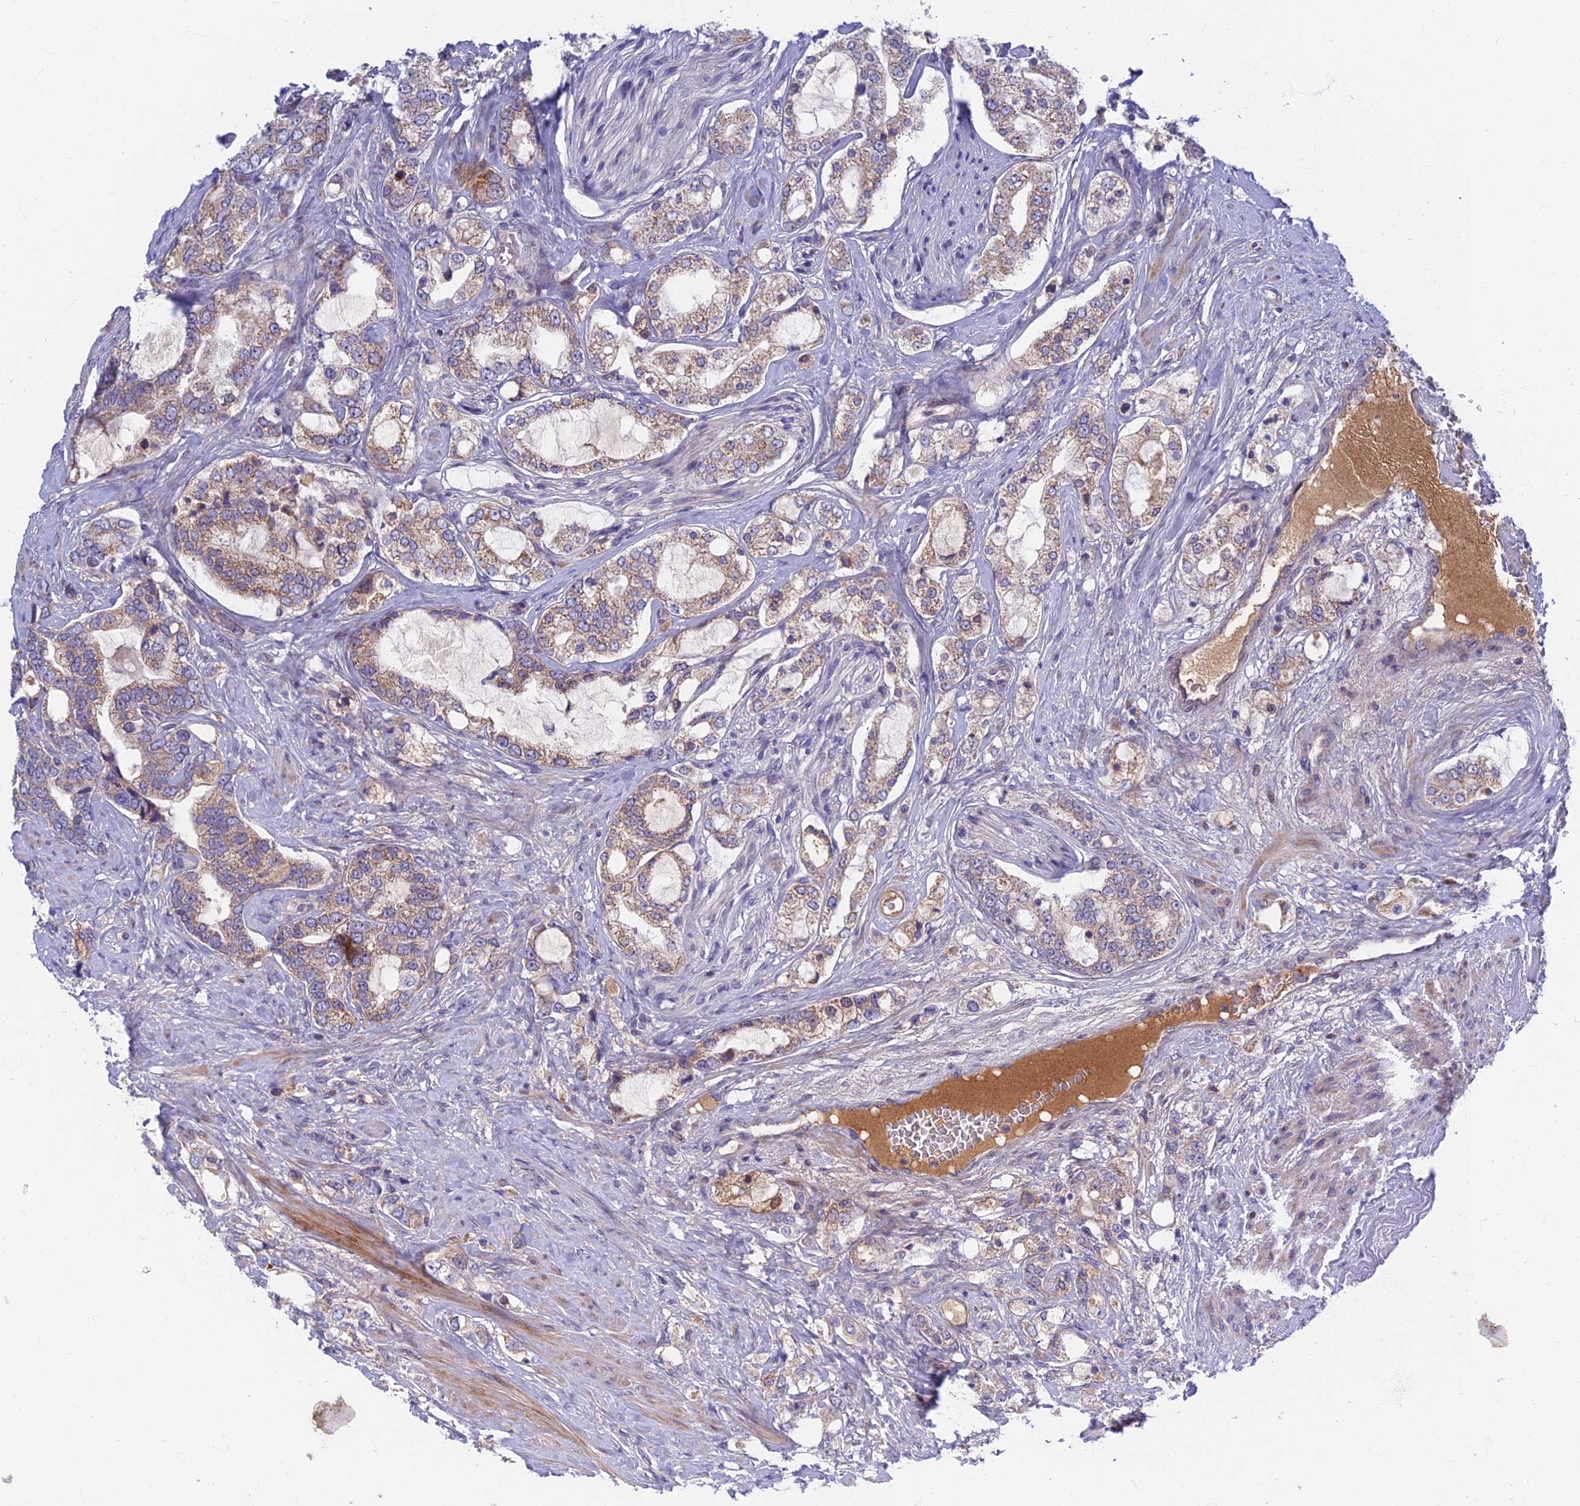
{"staining": {"intensity": "weak", "quantity": "25%-75%", "location": "cytoplasmic/membranous"}, "tissue": "prostate cancer", "cell_type": "Tumor cells", "image_type": "cancer", "snomed": [{"axis": "morphology", "description": "Adenocarcinoma, High grade"}, {"axis": "topography", "description": "Prostate"}], "caption": "This image demonstrates immunohistochemistry (IHC) staining of human prostate cancer, with low weak cytoplasmic/membranous staining in about 25%-75% of tumor cells.", "gene": "SOGA1", "patient": {"sex": "male", "age": 64}}